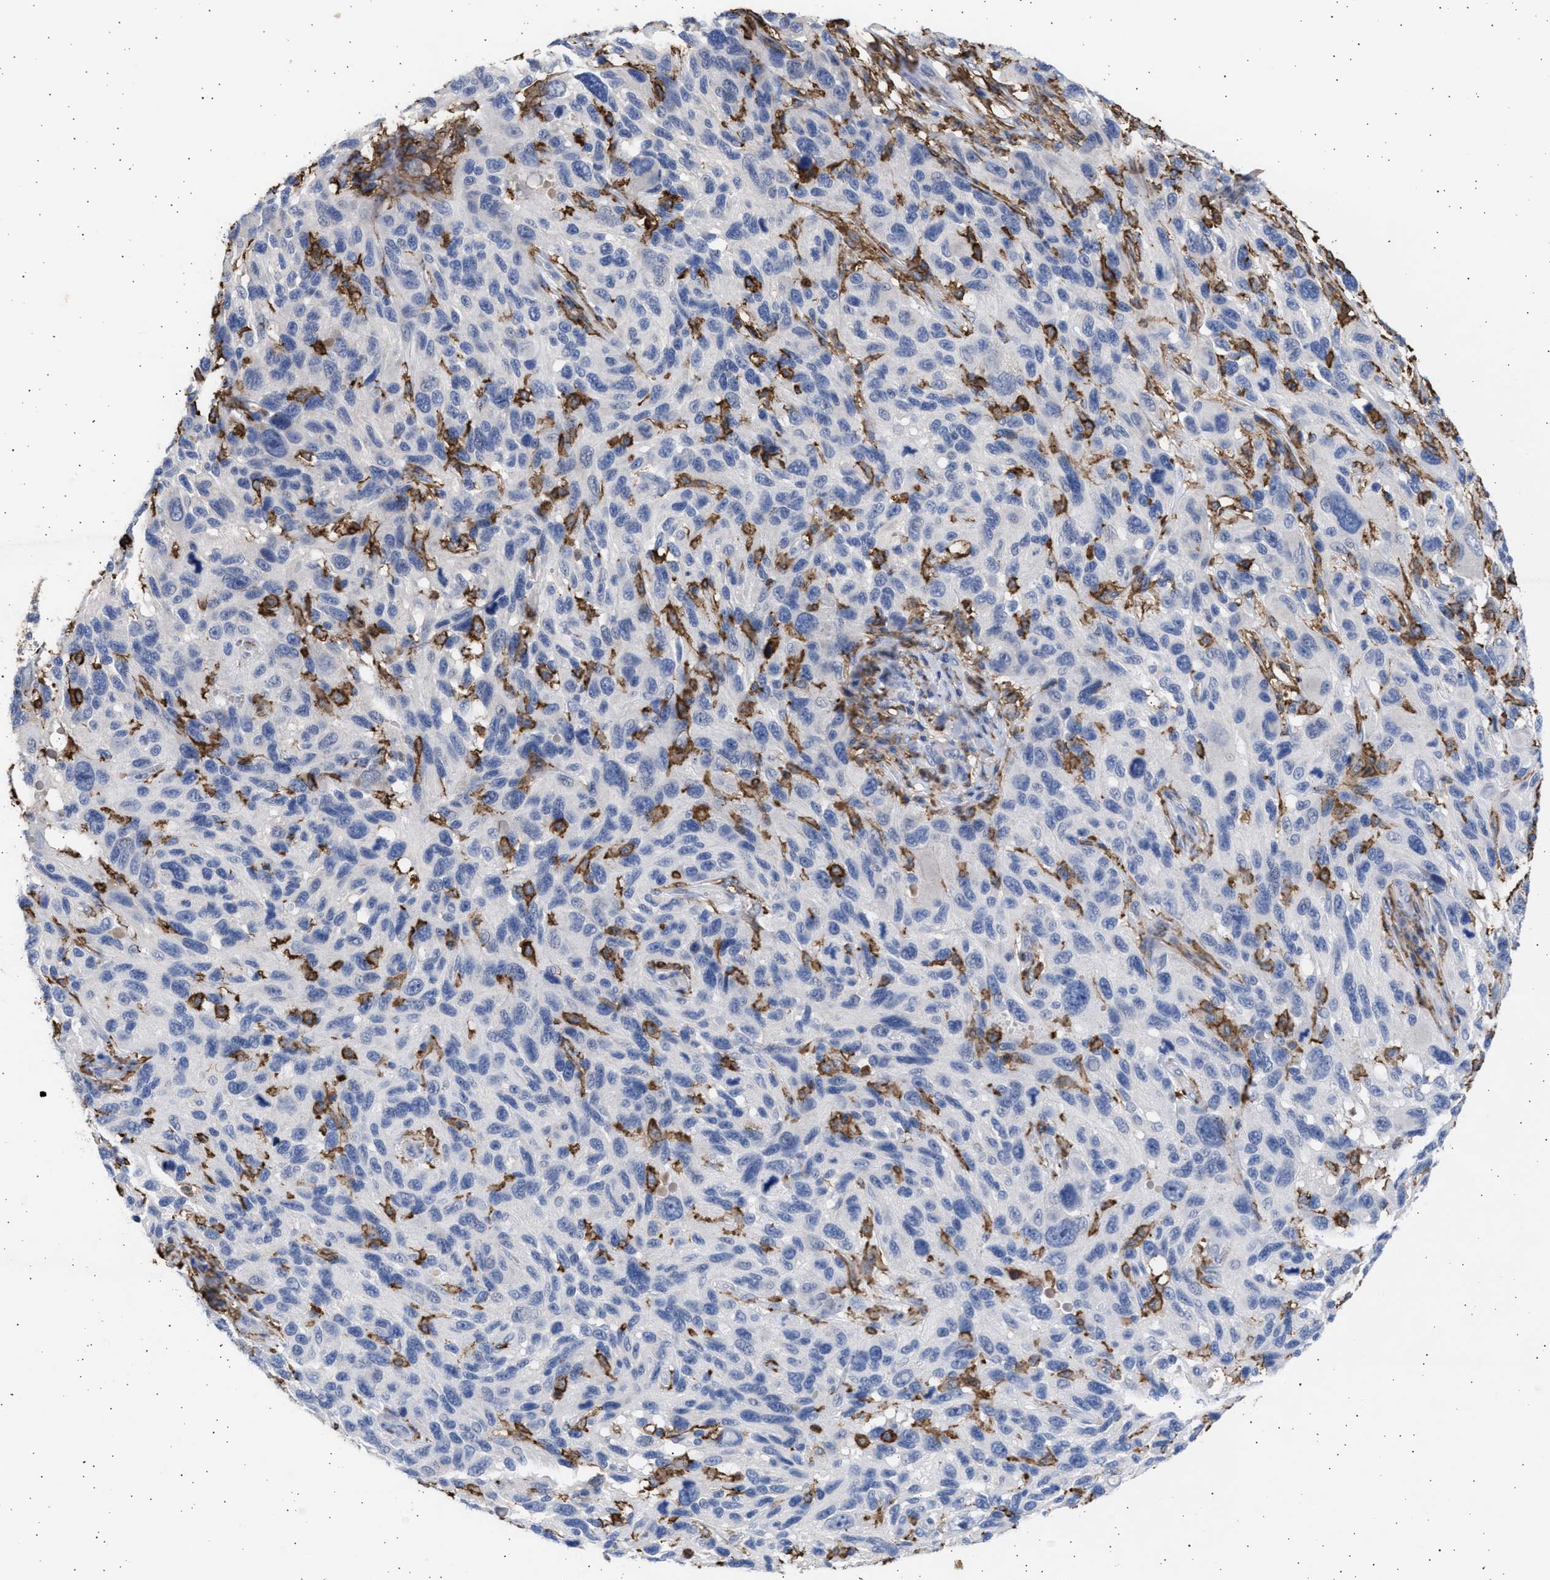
{"staining": {"intensity": "negative", "quantity": "none", "location": "none"}, "tissue": "melanoma", "cell_type": "Tumor cells", "image_type": "cancer", "snomed": [{"axis": "morphology", "description": "Malignant melanoma, NOS"}, {"axis": "topography", "description": "Skin"}], "caption": "The immunohistochemistry (IHC) photomicrograph has no significant positivity in tumor cells of melanoma tissue.", "gene": "FCER1A", "patient": {"sex": "male", "age": 53}}